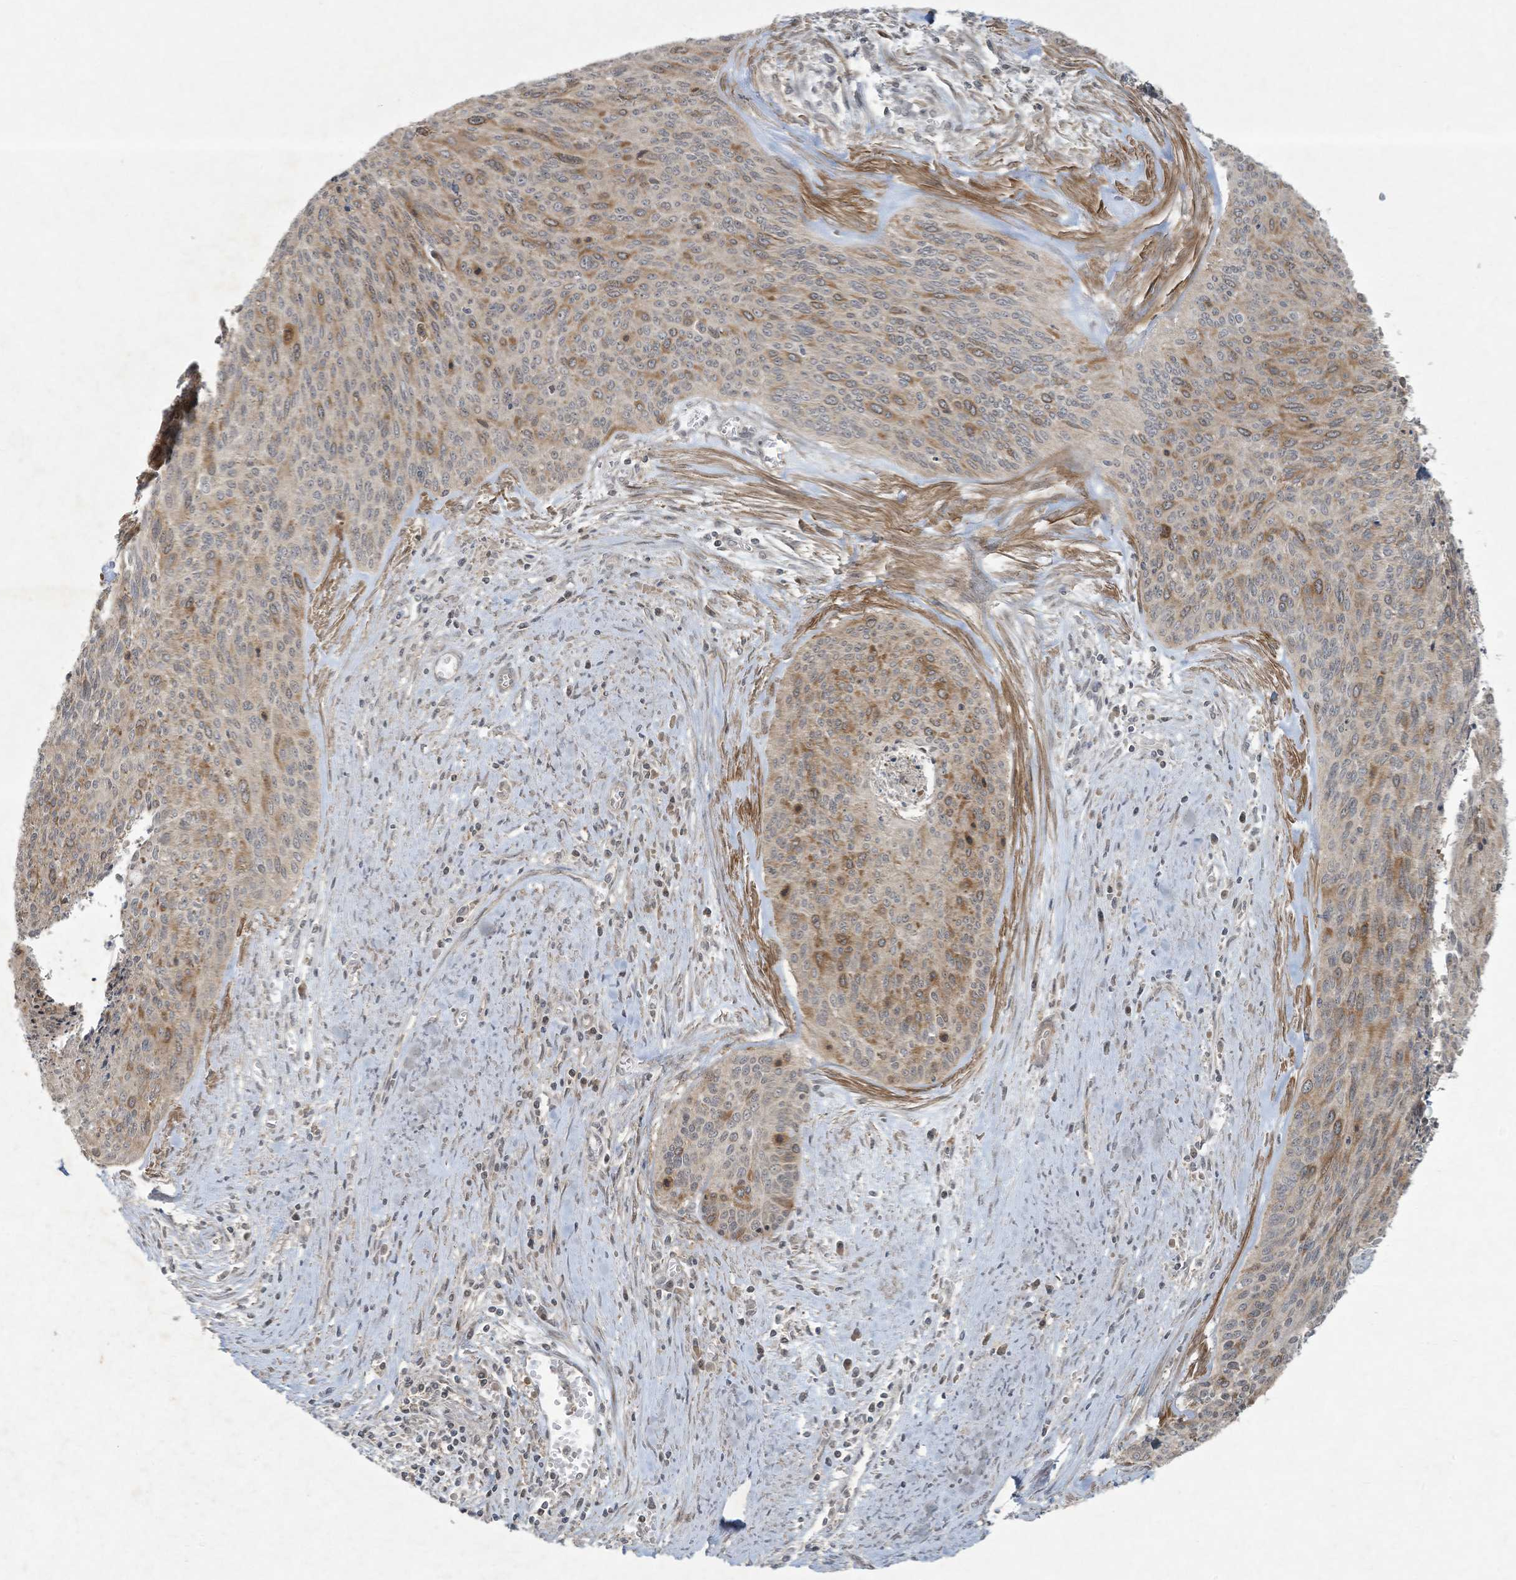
{"staining": {"intensity": "moderate", "quantity": "<25%", "location": "cytoplasmic/membranous"}, "tissue": "cervical cancer", "cell_type": "Tumor cells", "image_type": "cancer", "snomed": [{"axis": "morphology", "description": "Squamous cell carcinoma, NOS"}, {"axis": "topography", "description": "Cervix"}], "caption": "Brown immunohistochemical staining in cervical squamous cell carcinoma exhibits moderate cytoplasmic/membranous staining in approximately <25% of tumor cells. The staining was performed using DAB (3,3'-diaminobenzidine) to visualize the protein expression in brown, while the nuclei were stained in blue with hematoxylin (Magnification: 20x).", "gene": "ZNF263", "patient": {"sex": "female", "age": 55}}